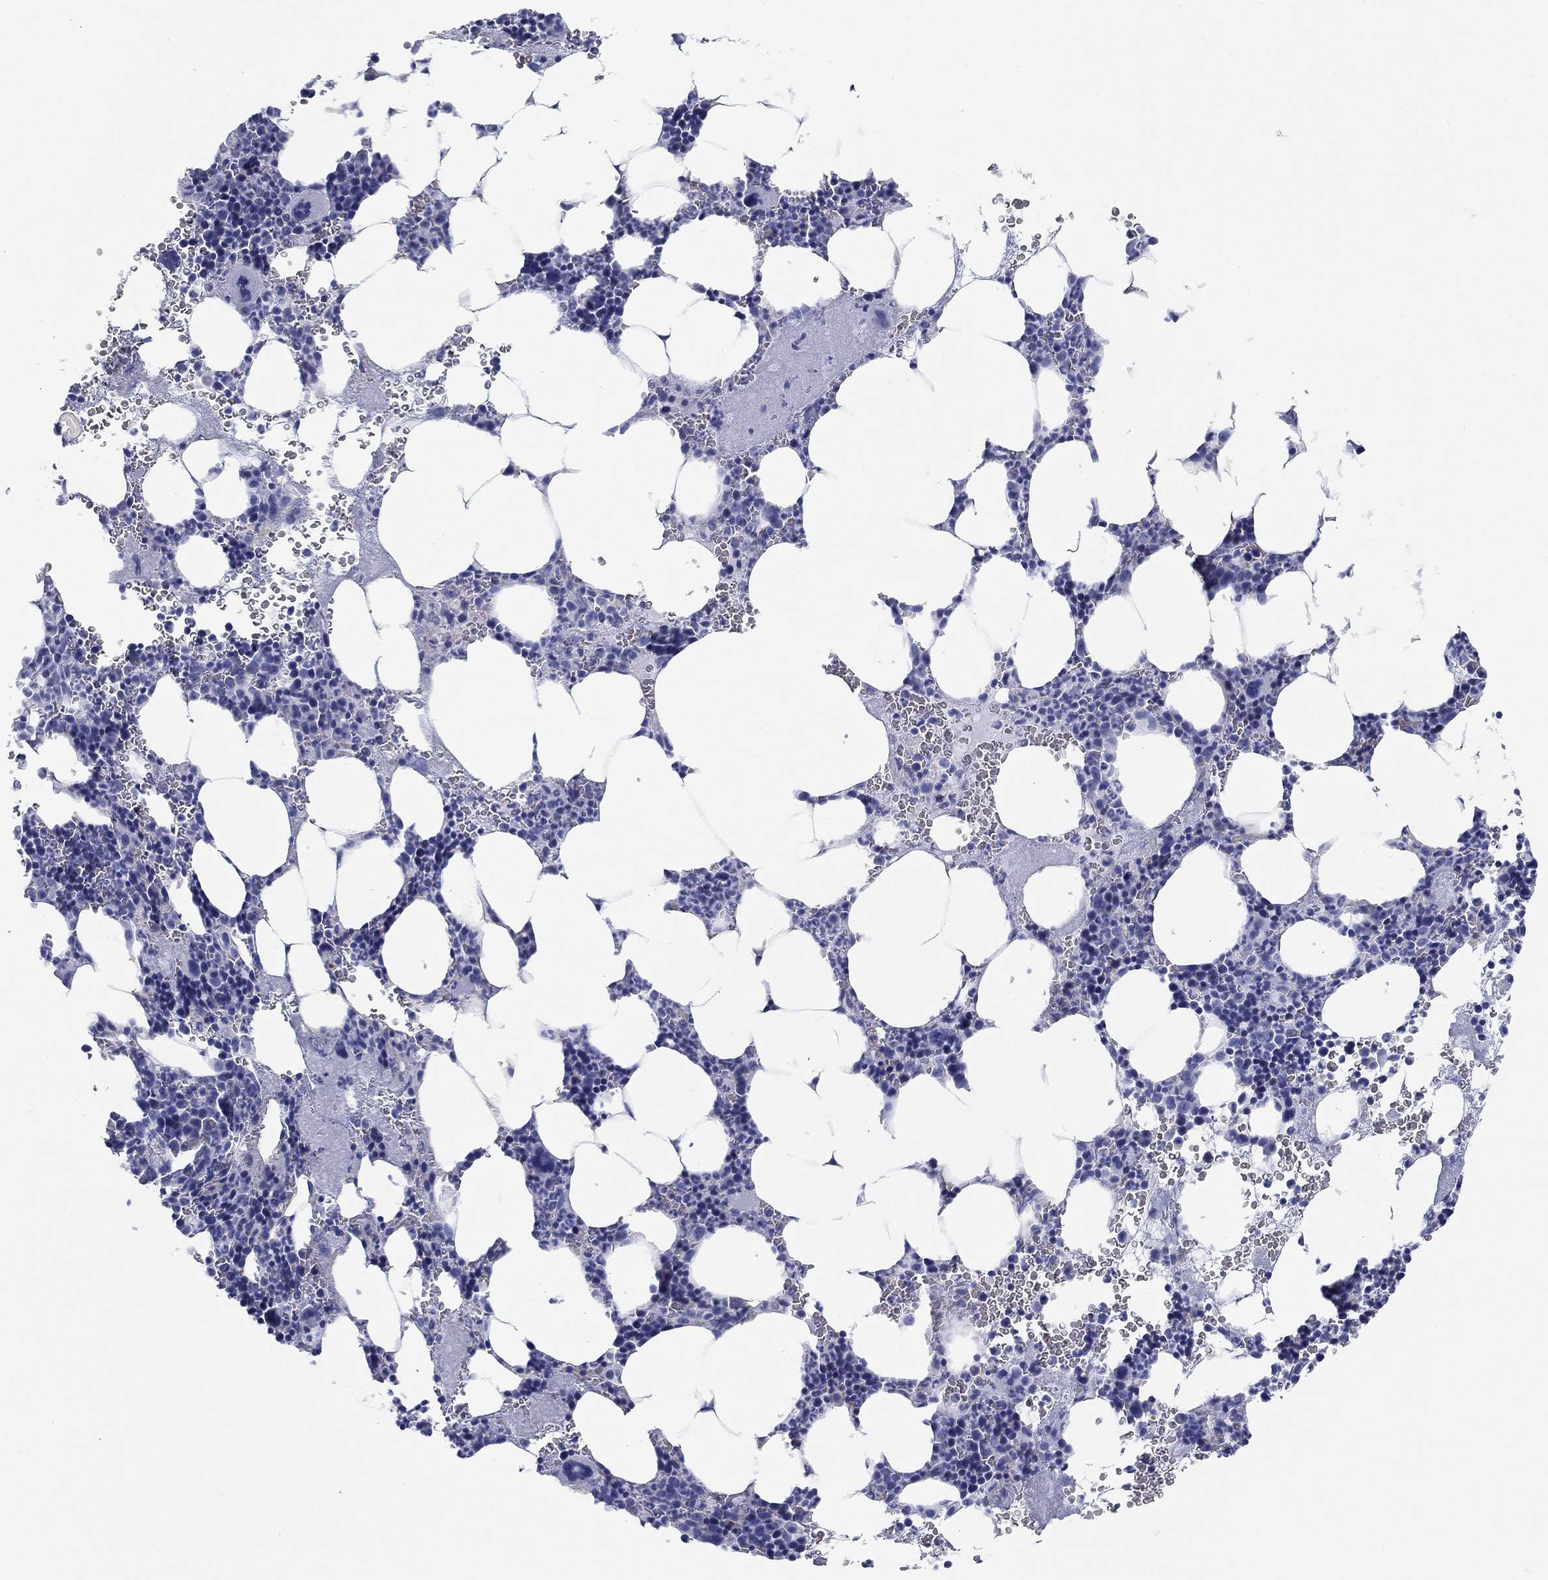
{"staining": {"intensity": "negative", "quantity": "none", "location": "none"}, "tissue": "bone marrow", "cell_type": "Hematopoietic cells", "image_type": "normal", "snomed": [{"axis": "morphology", "description": "Normal tissue, NOS"}, {"axis": "topography", "description": "Bone marrow"}], "caption": "Photomicrograph shows no significant protein positivity in hematopoietic cells of normal bone marrow.", "gene": "GPC1", "patient": {"sex": "male", "age": 44}}